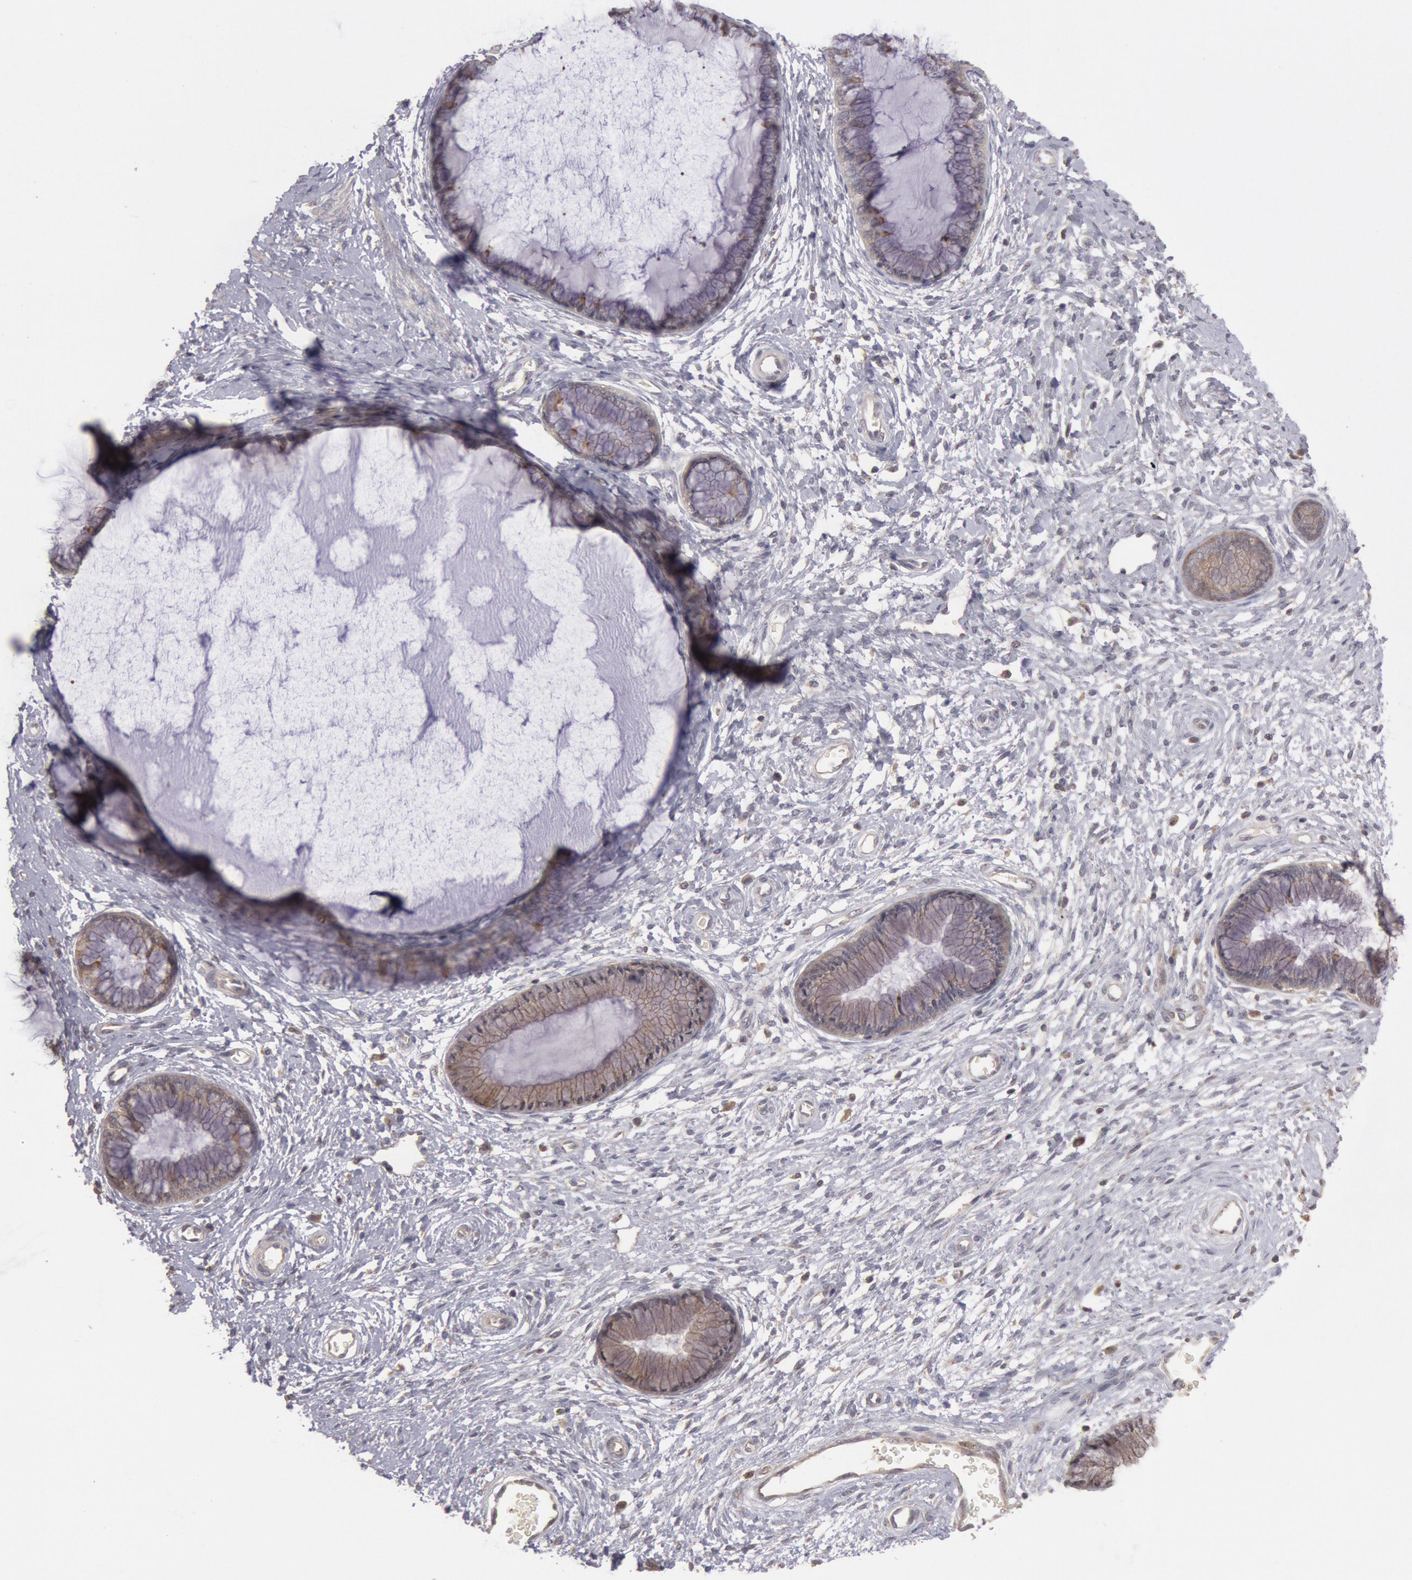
{"staining": {"intensity": "moderate", "quantity": ">75%", "location": "cytoplasmic/membranous"}, "tissue": "cervix", "cell_type": "Glandular cells", "image_type": "normal", "snomed": [{"axis": "morphology", "description": "Normal tissue, NOS"}, {"axis": "topography", "description": "Cervix"}], "caption": "About >75% of glandular cells in normal cervix reveal moderate cytoplasmic/membranous protein expression as visualized by brown immunohistochemical staining.", "gene": "PLA2G6", "patient": {"sex": "female", "age": 27}}